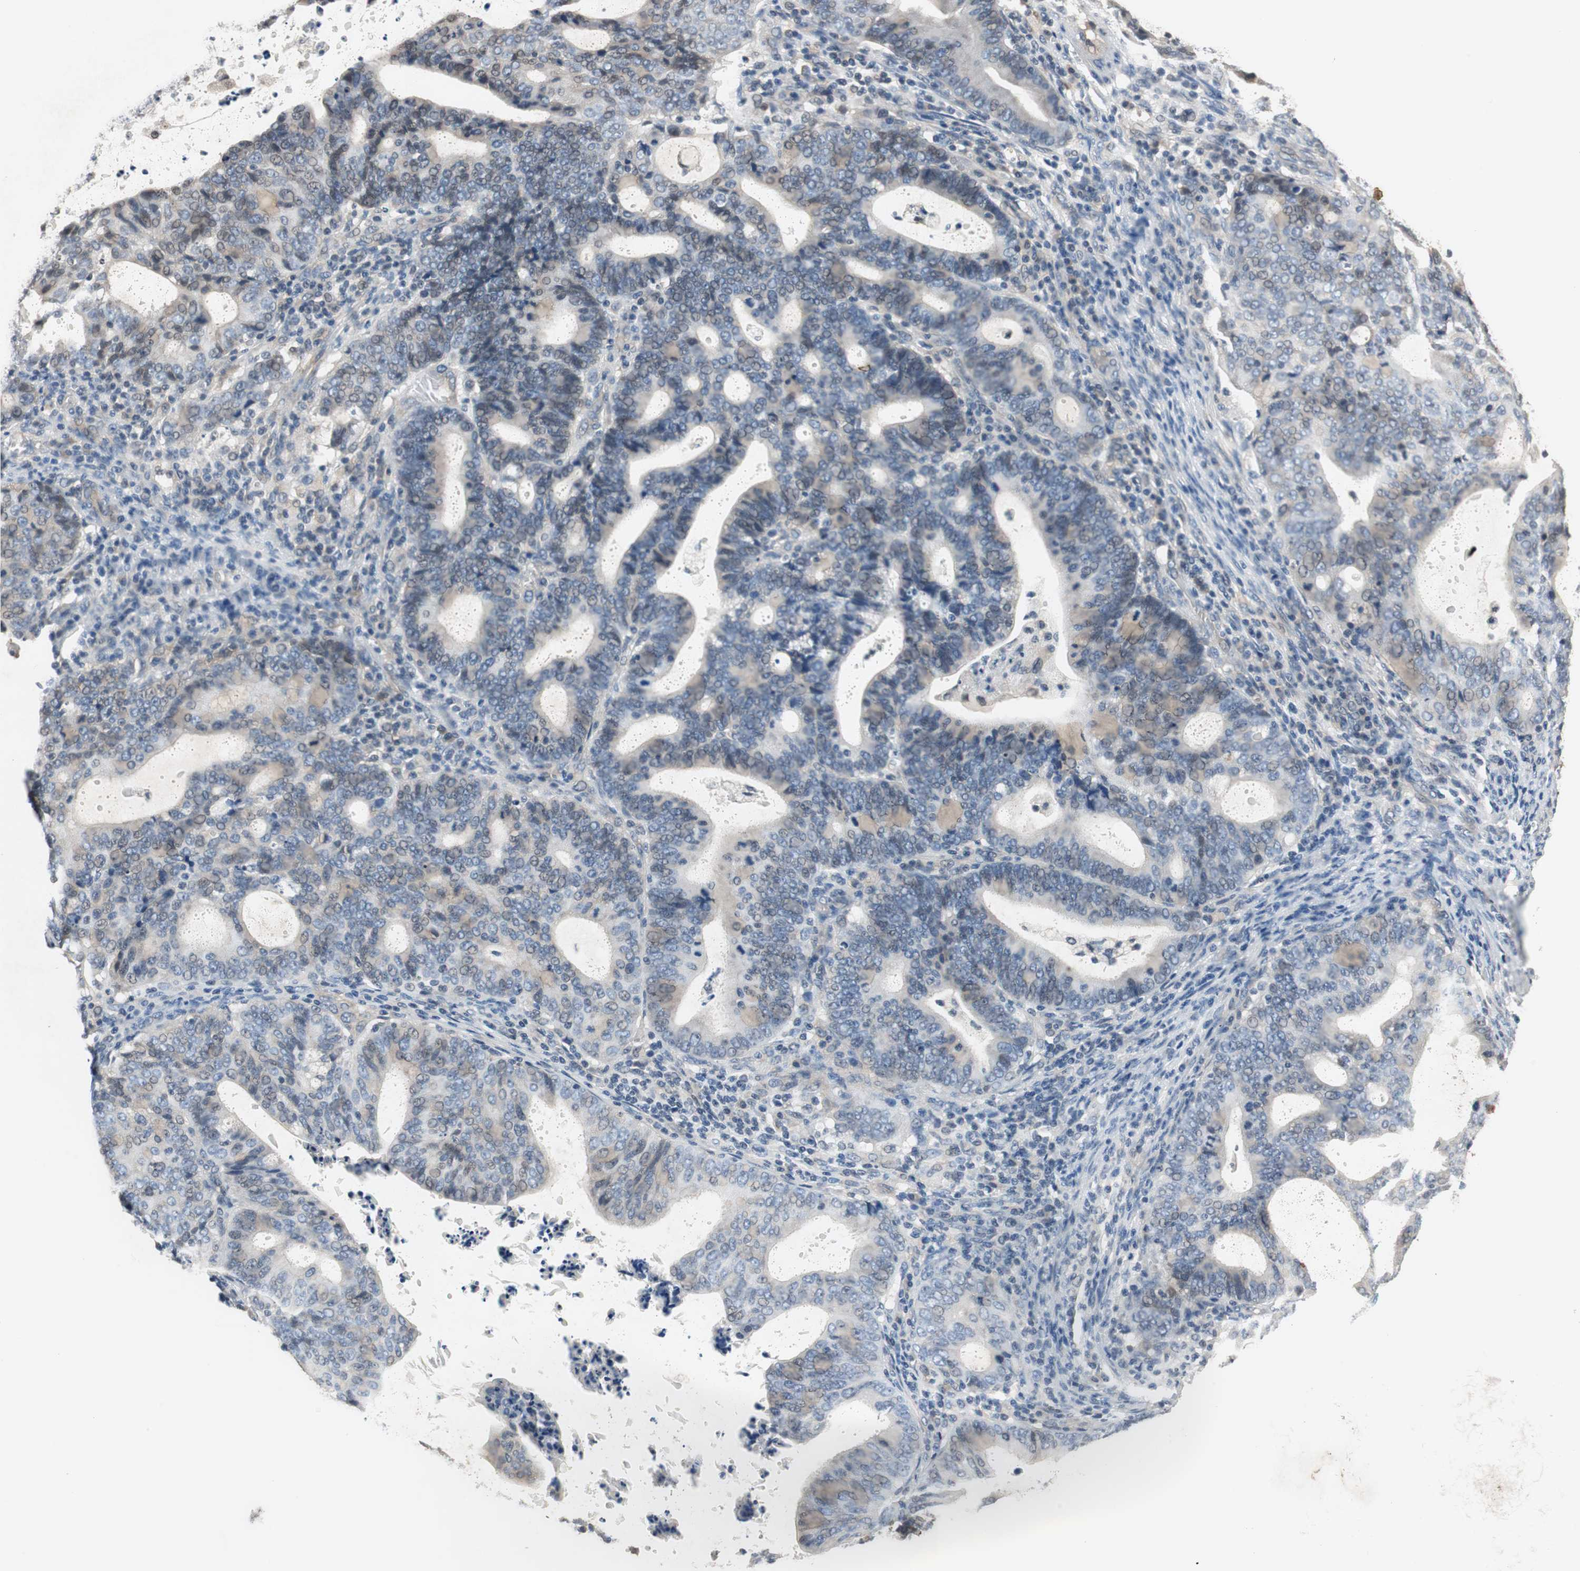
{"staining": {"intensity": "negative", "quantity": "none", "location": "none"}, "tissue": "endometrial cancer", "cell_type": "Tumor cells", "image_type": "cancer", "snomed": [{"axis": "morphology", "description": "Adenocarcinoma, NOS"}, {"axis": "topography", "description": "Uterus"}], "caption": "Immunohistochemical staining of human endometrial cancer displays no significant expression in tumor cells. Brightfield microscopy of IHC stained with DAB (3,3'-diaminobenzidine) (brown) and hematoxylin (blue), captured at high magnification.", "gene": "PI4KB", "patient": {"sex": "female", "age": 83}}